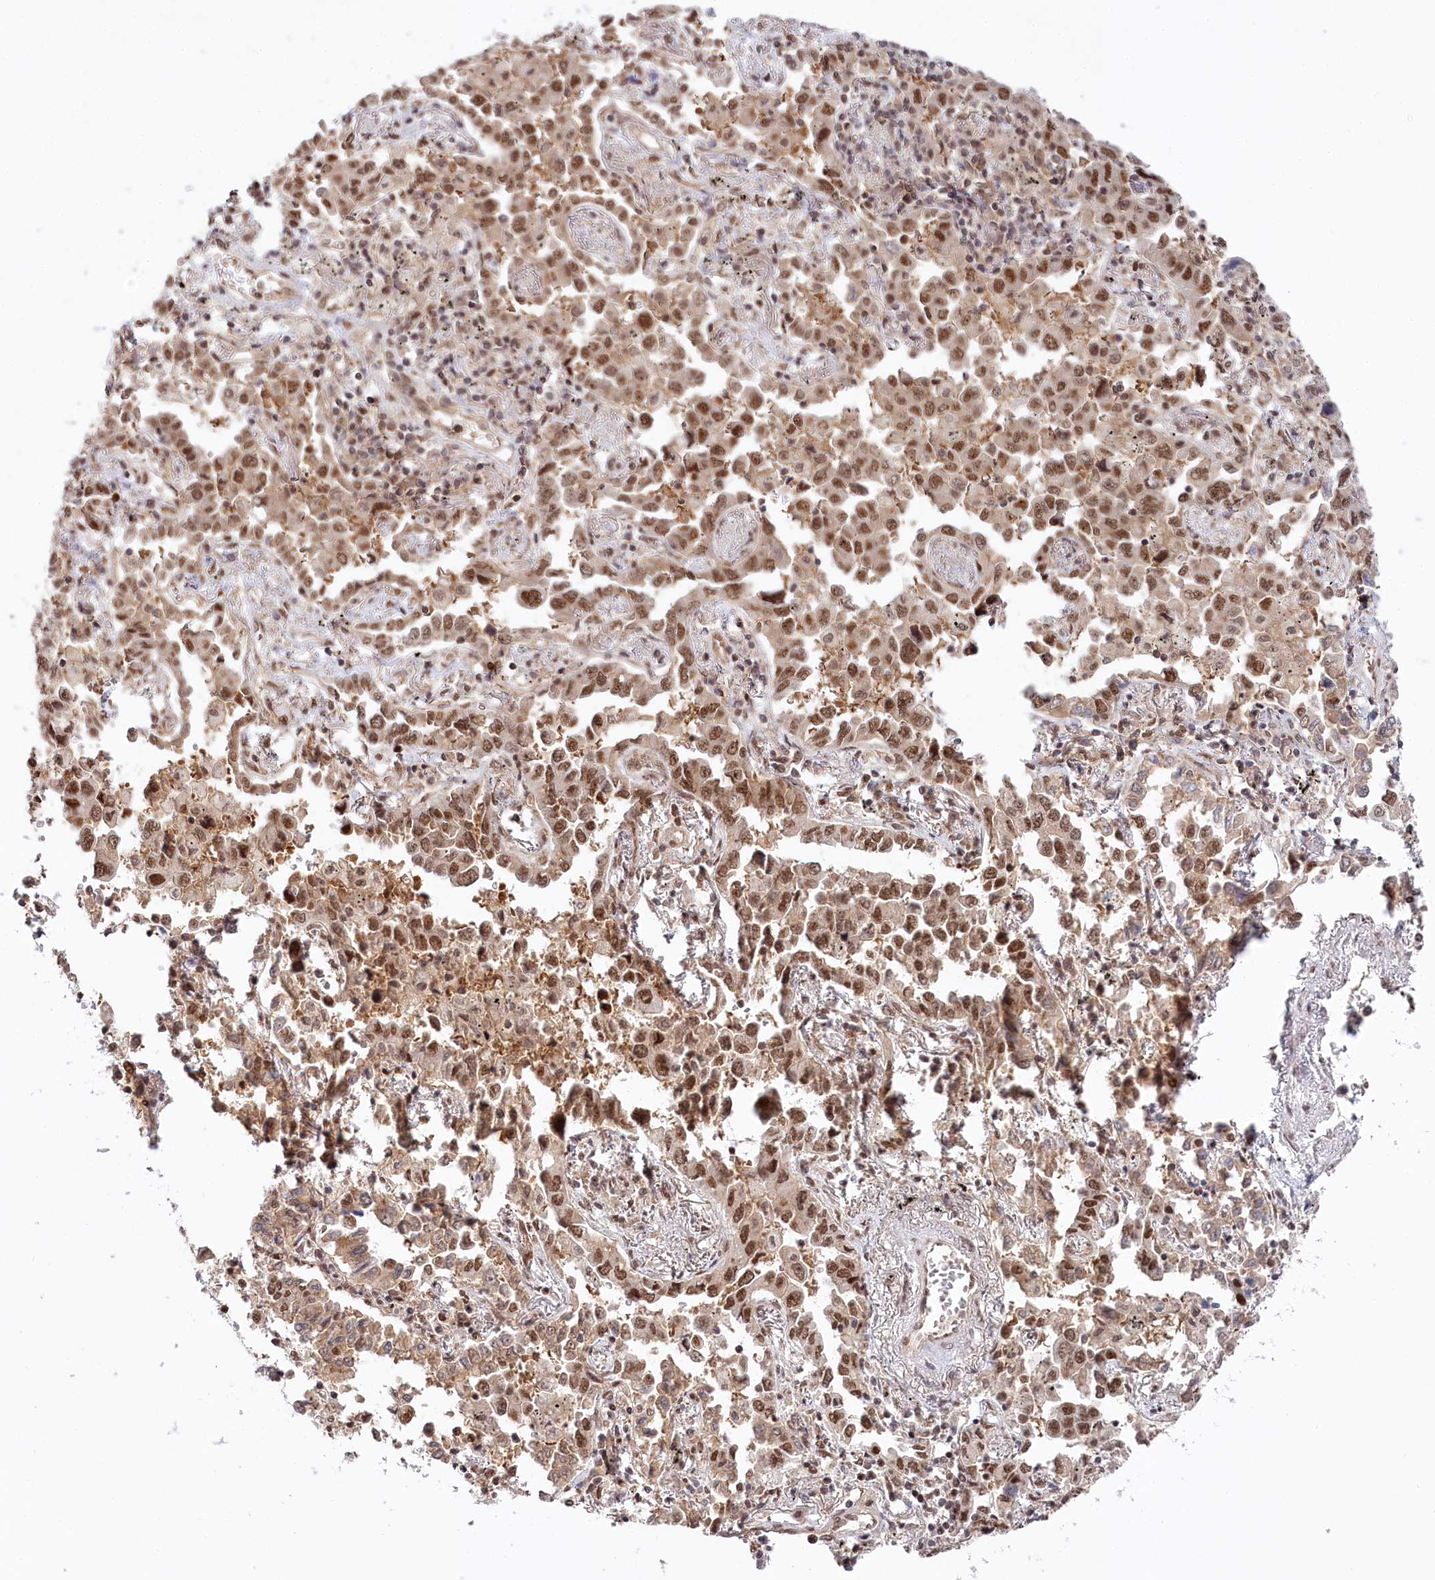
{"staining": {"intensity": "moderate", "quantity": ">75%", "location": "nuclear"}, "tissue": "lung cancer", "cell_type": "Tumor cells", "image_type": "cancer", "snomed": [{"axis": "morphology", "description": "Adenocarcinoma, NOS"}, {"axis": "topography", "description": "Lung"}], "caption": "An immunohistochemistry (IHC) image of tumor tissue is shown. Protein staining in brown shows moderate nuclear positivity in adenocarcinoma (lung) within tumor cells.", "gene": "CCDC65", "patient": {"sex": "male", "age": 67}}